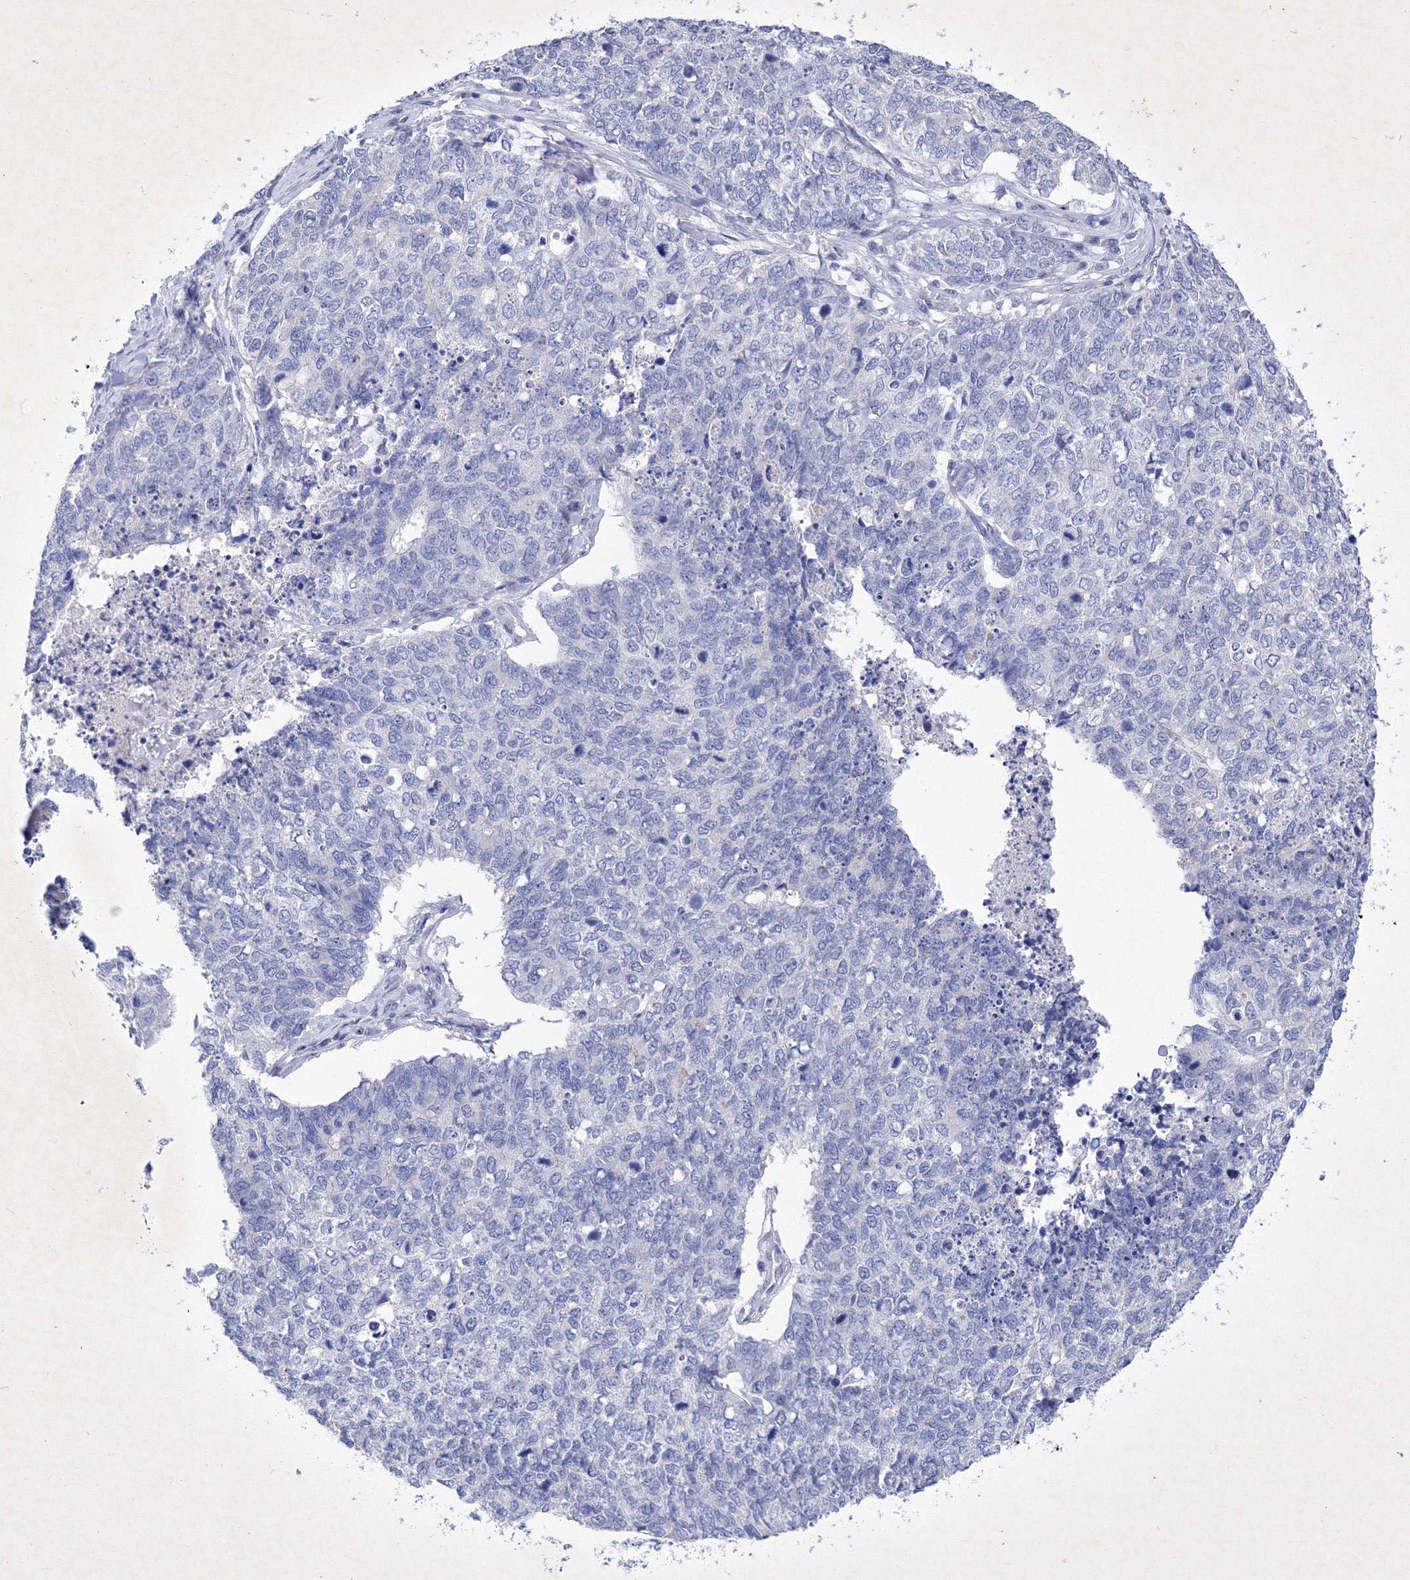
{"staining": {"intensity": "negative", "quantity": "none", "location": "none"}, "tissue": "cervical cancer", "cell_type": "Tumor cells", "image_type": "cancer", "snomed": [{"axis": "morphology", "description": "Squamous cell carcinoma, NOS"}, {"axis": "topography", "description": "Cervix"}], "caption": "Immunohistochemistry (IHC) of cervical squamous cell carcinoma shows no staining in tumor cells.", "gene": "GPN1", "patient": {"sex": "female", "age": 63}}